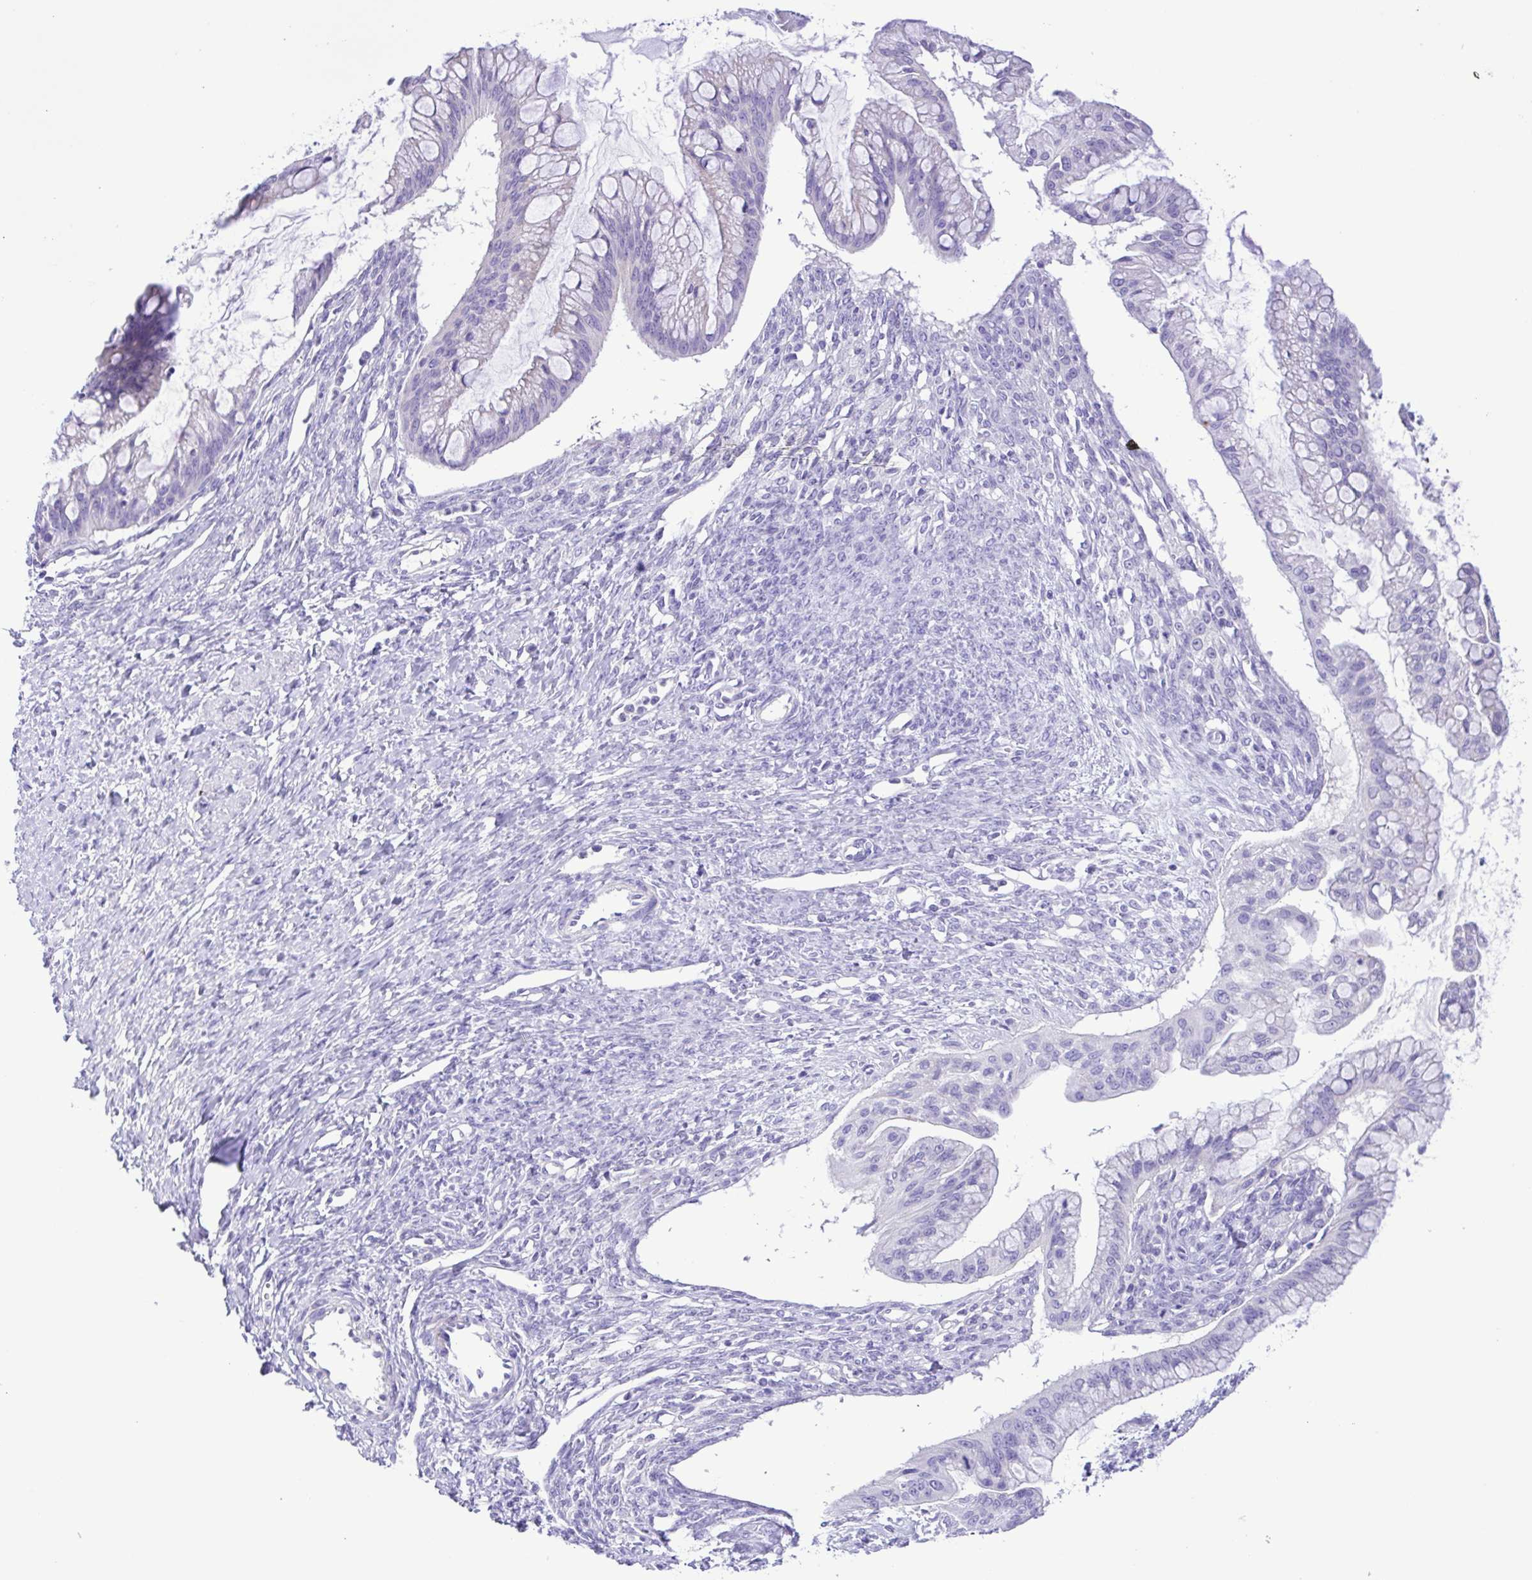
{"staining": {"intensity": "negative", "quantity": "none", "location": "none"}, "tissue": "ovarian cancer", "cell_type": "Tumor cells", "image_type": "cancer", "snomed": [{"axis": "morphology", "description": "Cystadenocarcinoma, mucinous, NOS"}, {"axis": "topography", "description": "Ovary"}], "caption": "IHC micrograph of human ovarian cancer (mucinous cystadenocarcinoma) stained for a protein (brown), which reveals no expression in tumor cells.", "gene": "SYT1", "patient": {"sex": "female", "age": 73}}